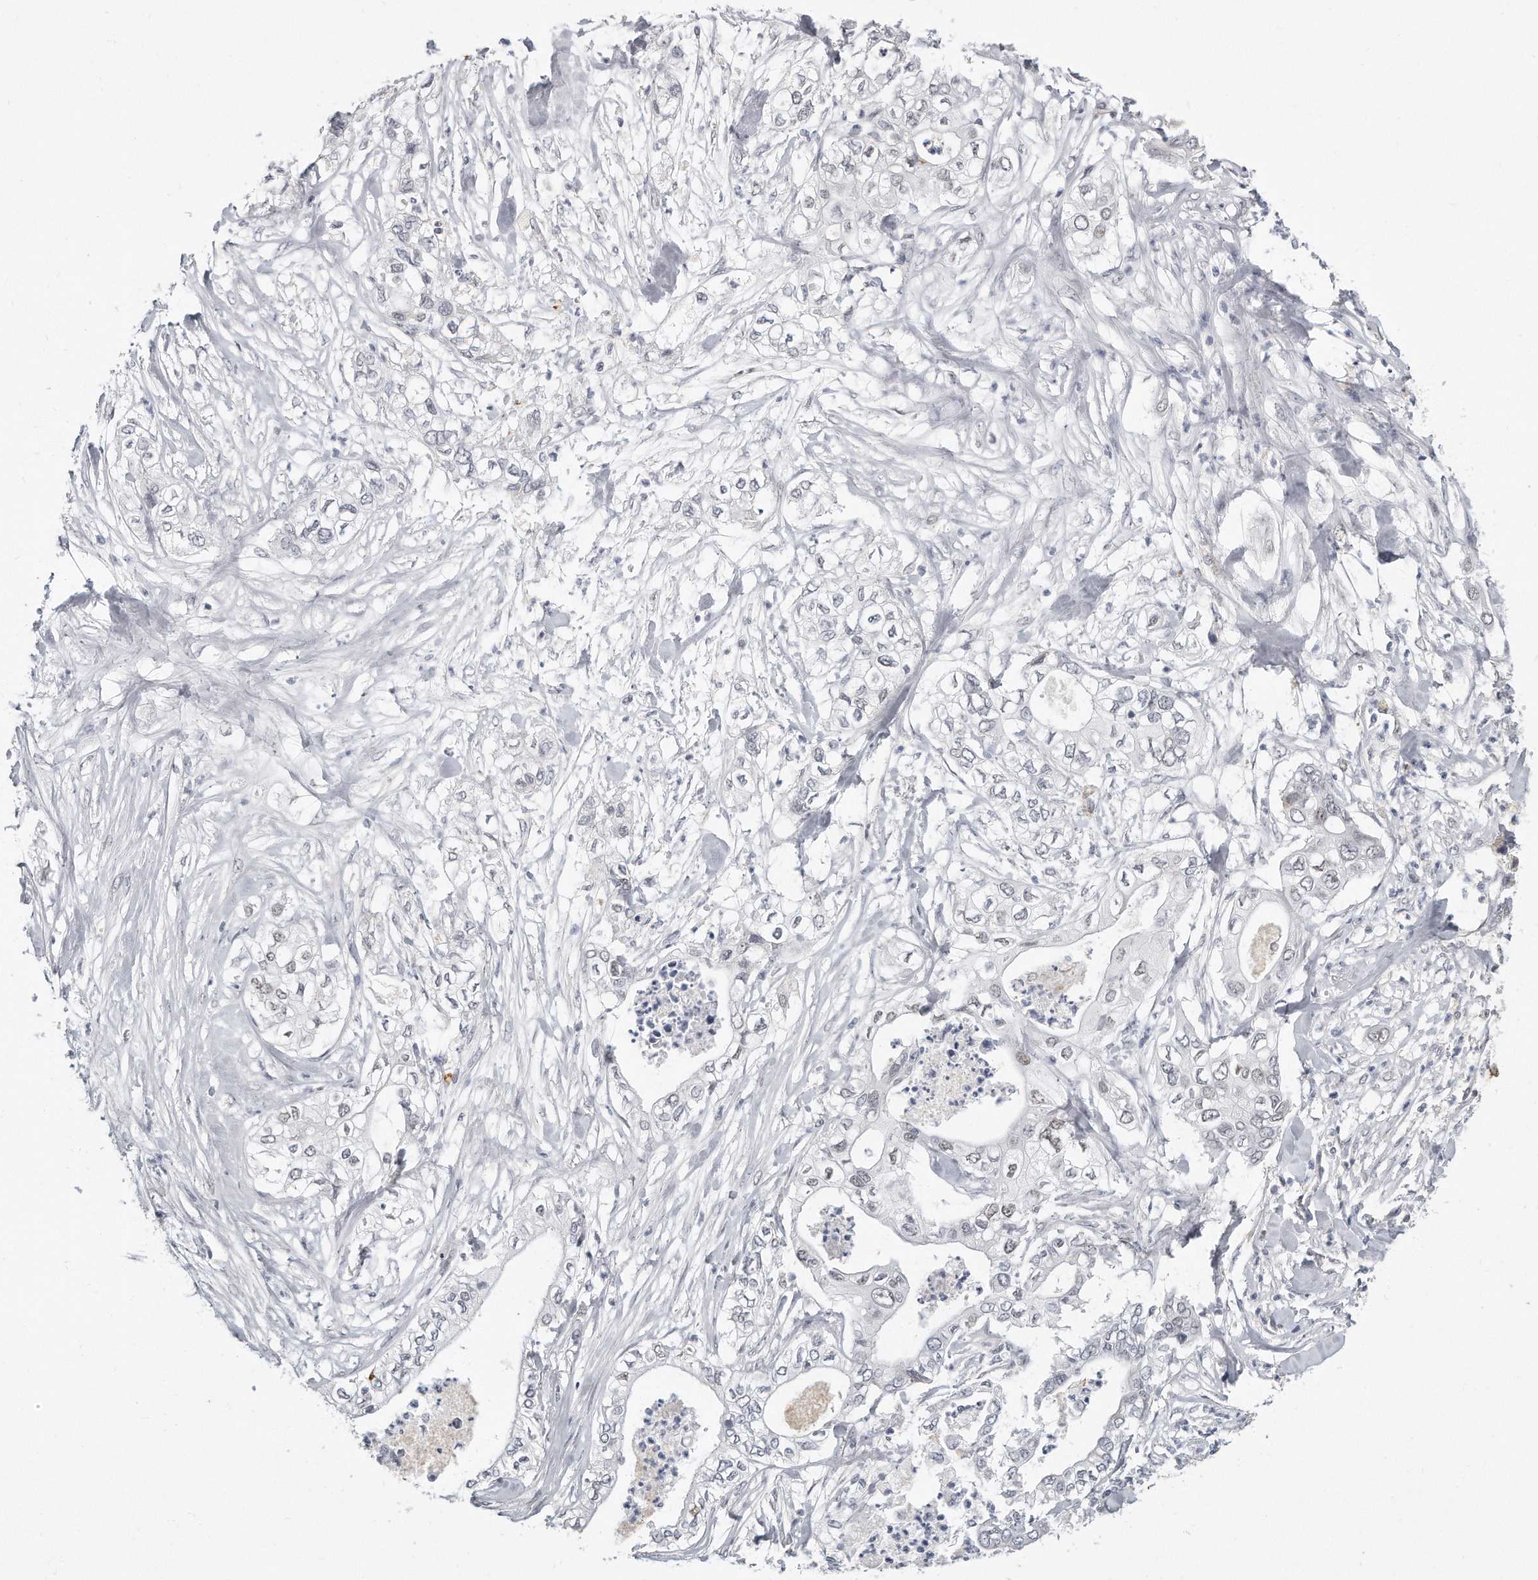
{"staining": {"intensity": "moderate", "quantity": "<25%", "location": "nuclear"}, "tissue": "pancreatic cancer", "cell_type": "Tumor cells", "image_type": "cancer", "snomed": [{"axis": "morphology", "description": "Adenocarcinoma, NOS"}, {"axis": "topography", "description": "Pancreas"}], "caption": "This image exhibits immunohistochemistry staining of pancreatic adenocarcinoma, with low moderate nuclear expression in approximately <25% of tumor cells.", "gene": "CTBP2", "patient": {"sex": "female", "age": 78}}